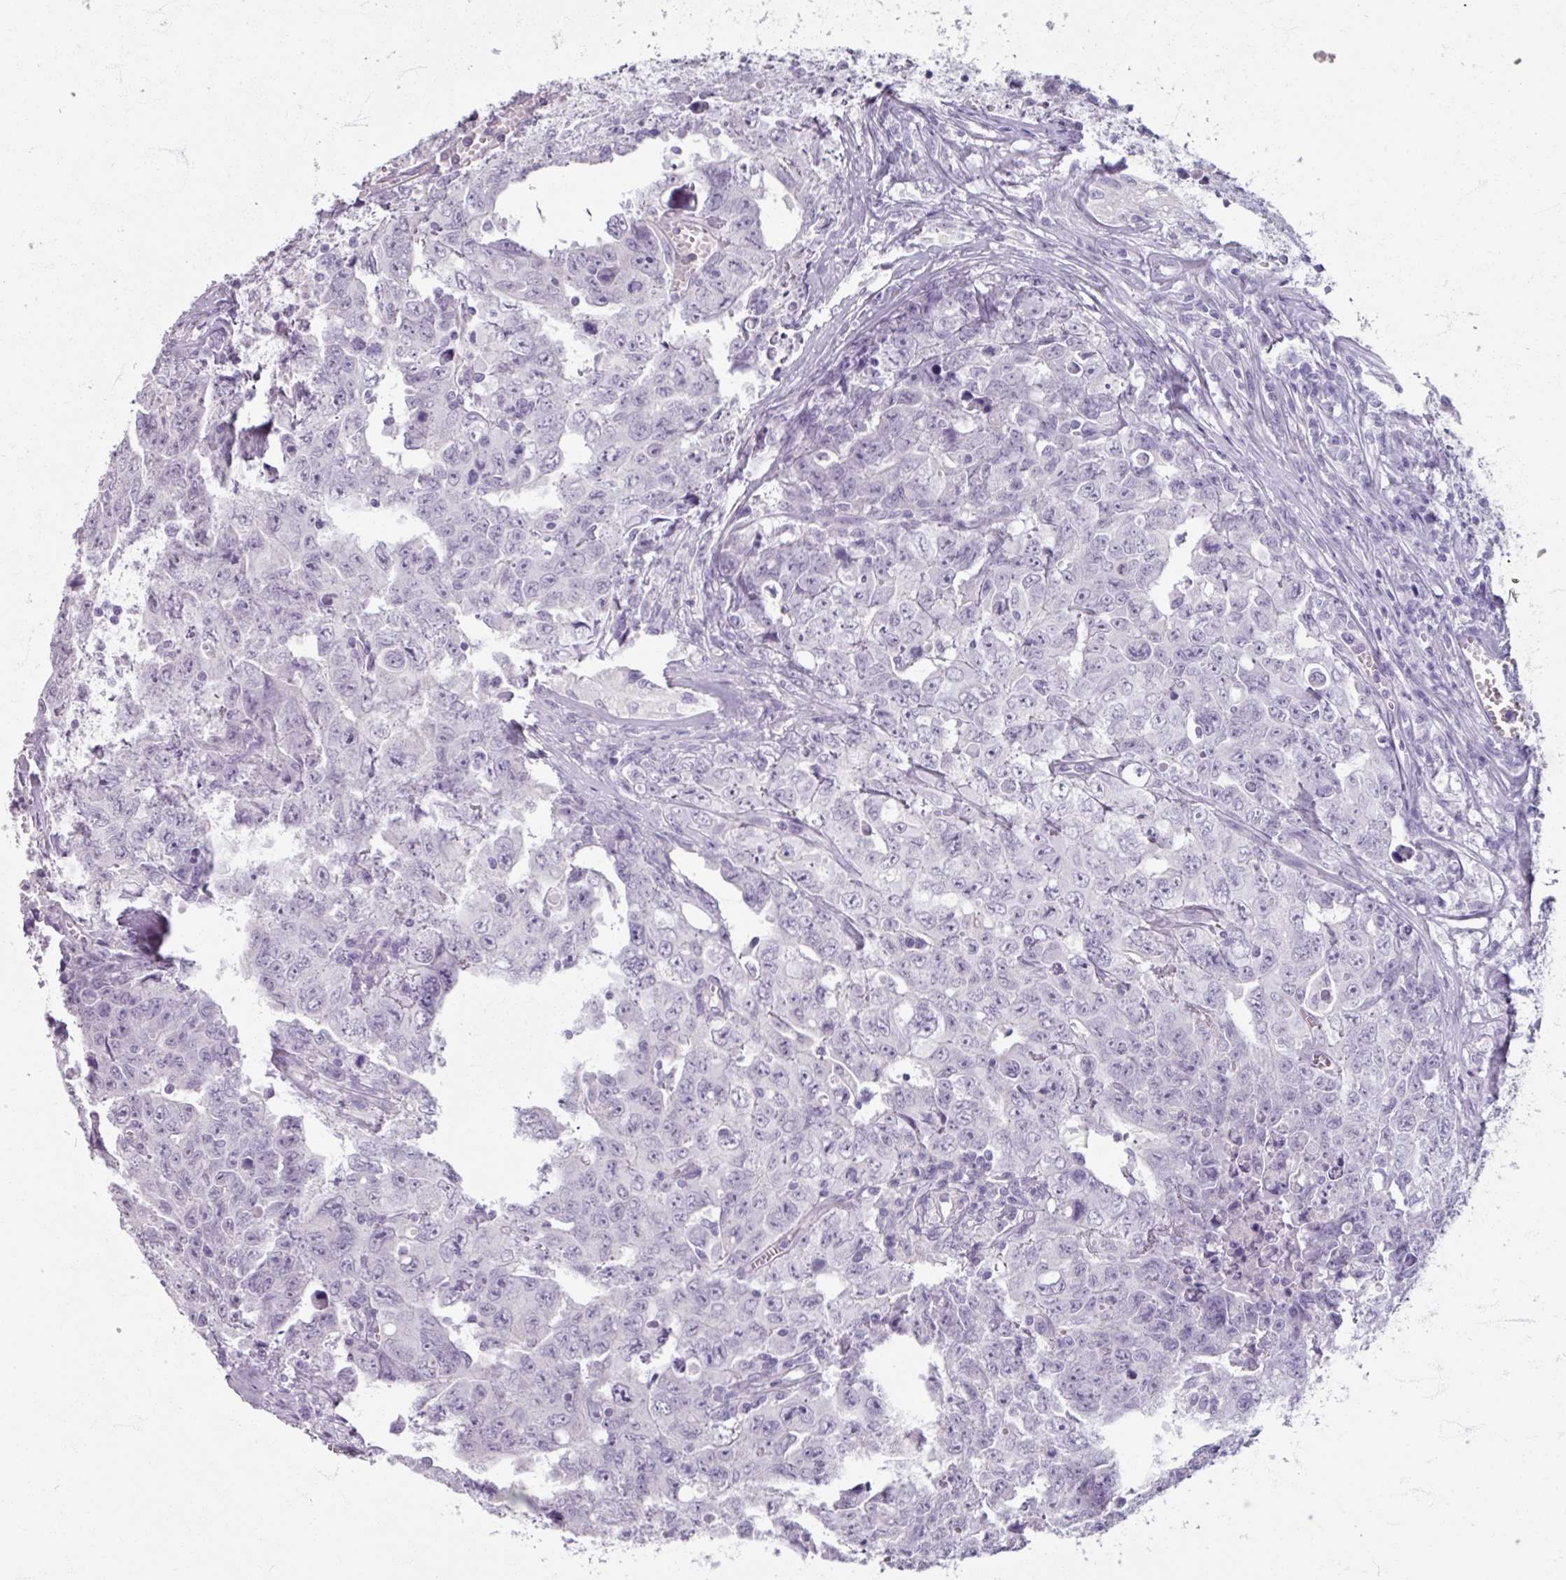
{"staining": {"intensity": "negative", "quantity": "none", "location": "none"}, "tissue": "testis cancer", "cell_type": "Tumor cells", "image_type": "cancer", "snomed": [{"axis": "morphology", "description": "Carcinoma, Embryonal, NOS"}, {"axis": "topography", "description": "Testis"}], "caption": "Immunohistochemical staining of human testis cancer (embryonal carcinoma) exhibits no significant expression in tumor cells. Nuclei are stained in blue.", "gene": "TG", "patient": {"sex": "male", "age": 24}}